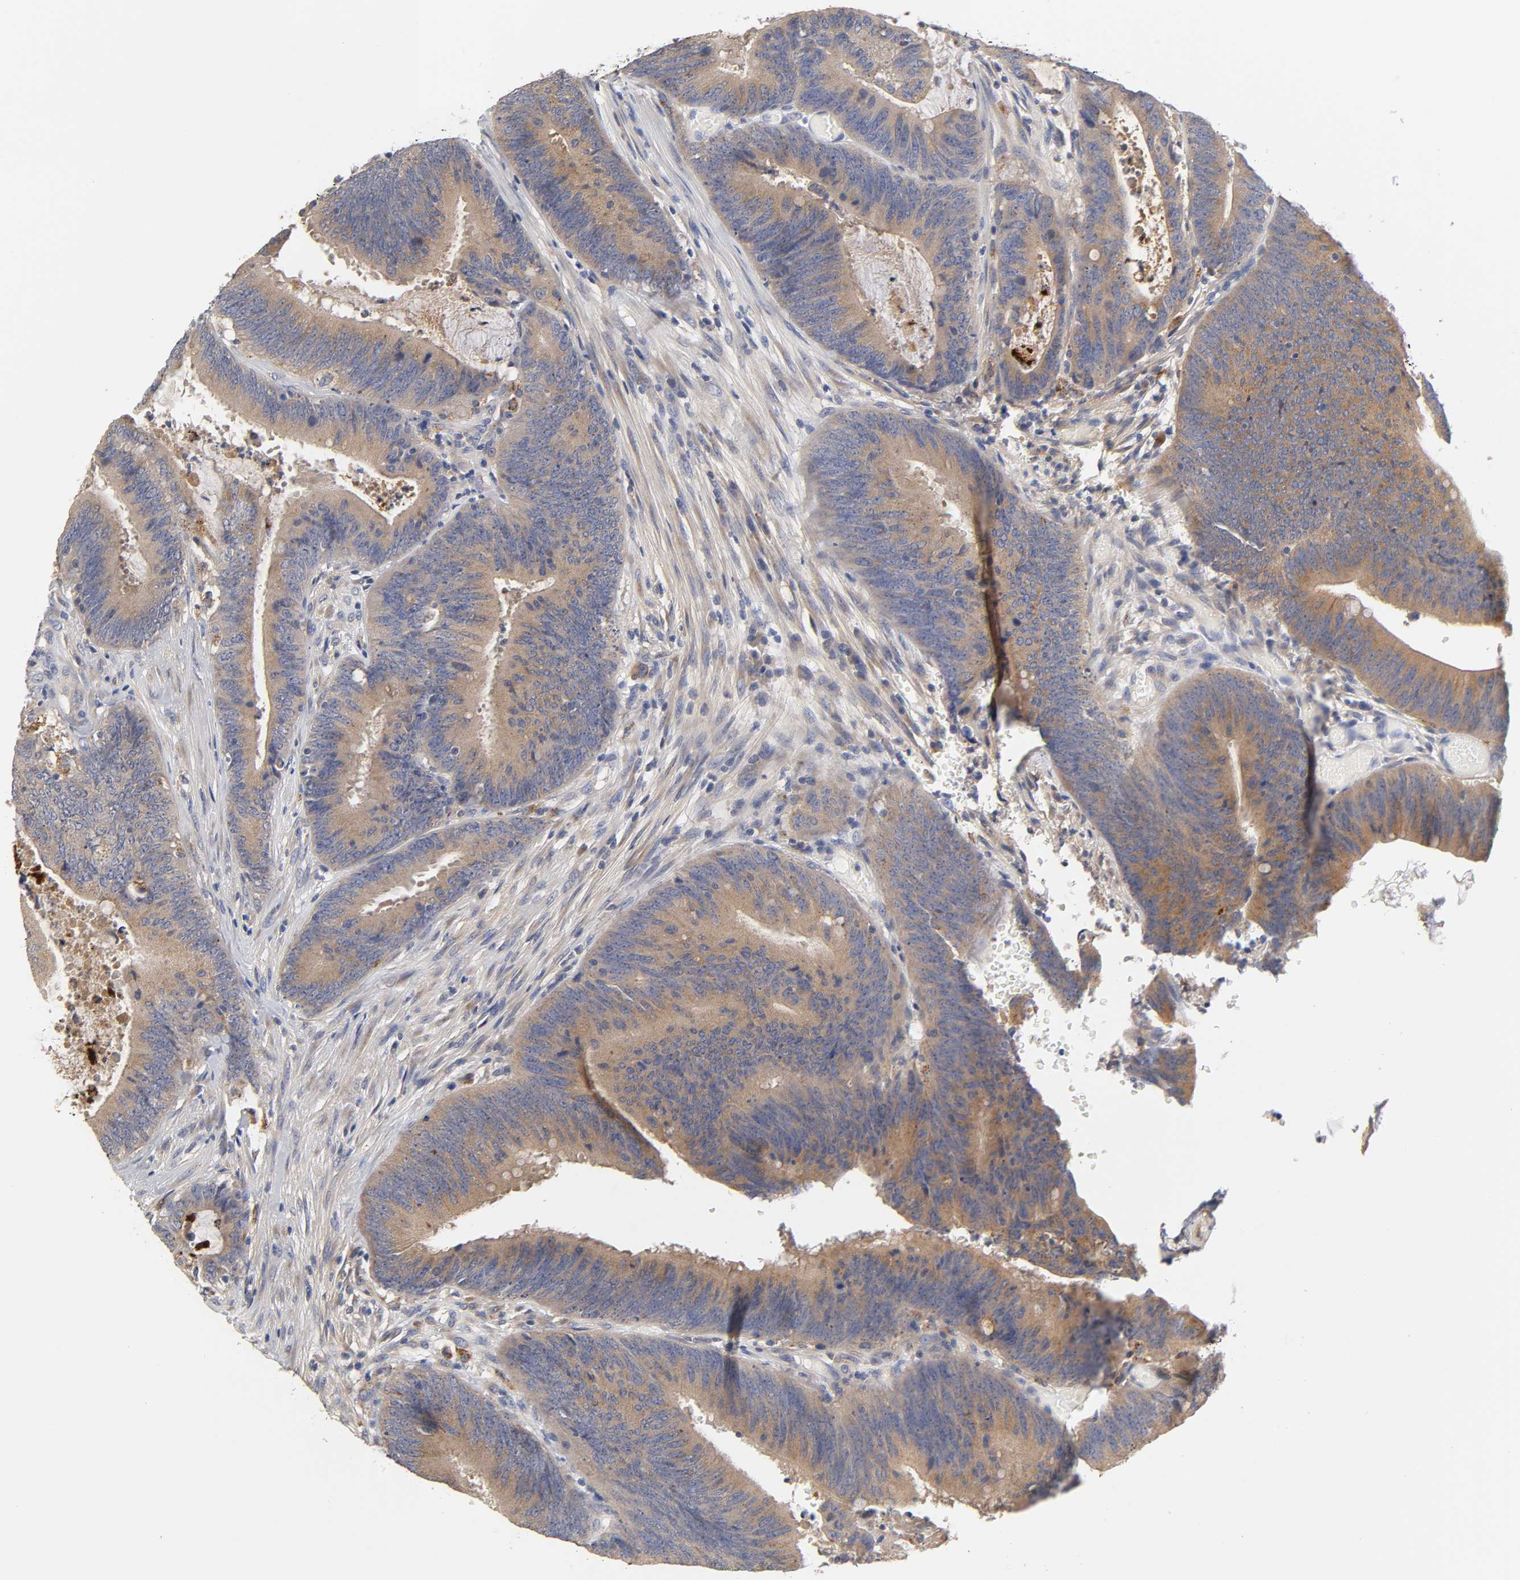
{"staining": {"intensity": "moderate", "quantity": ">75%", "location": "cytoplasmic/membranous"}, "tissue": "colorectal cancer", "cell_type": "Tumor cells", "image_type": "cancer", "snomed": [{"axis": "morphology", "description": "Adenocarcinoma, NOS"}, {"axis": "topography", "description": "Rectum"}], "caption": "Adenocarcinoma (colorectal) stained for a protein (brown) shows moderate cytoplasmic/membranous positive expression in about >75% of tumor cells.", "gene": "C17orf75", "patient": {"sex": "female", "age": 66}}